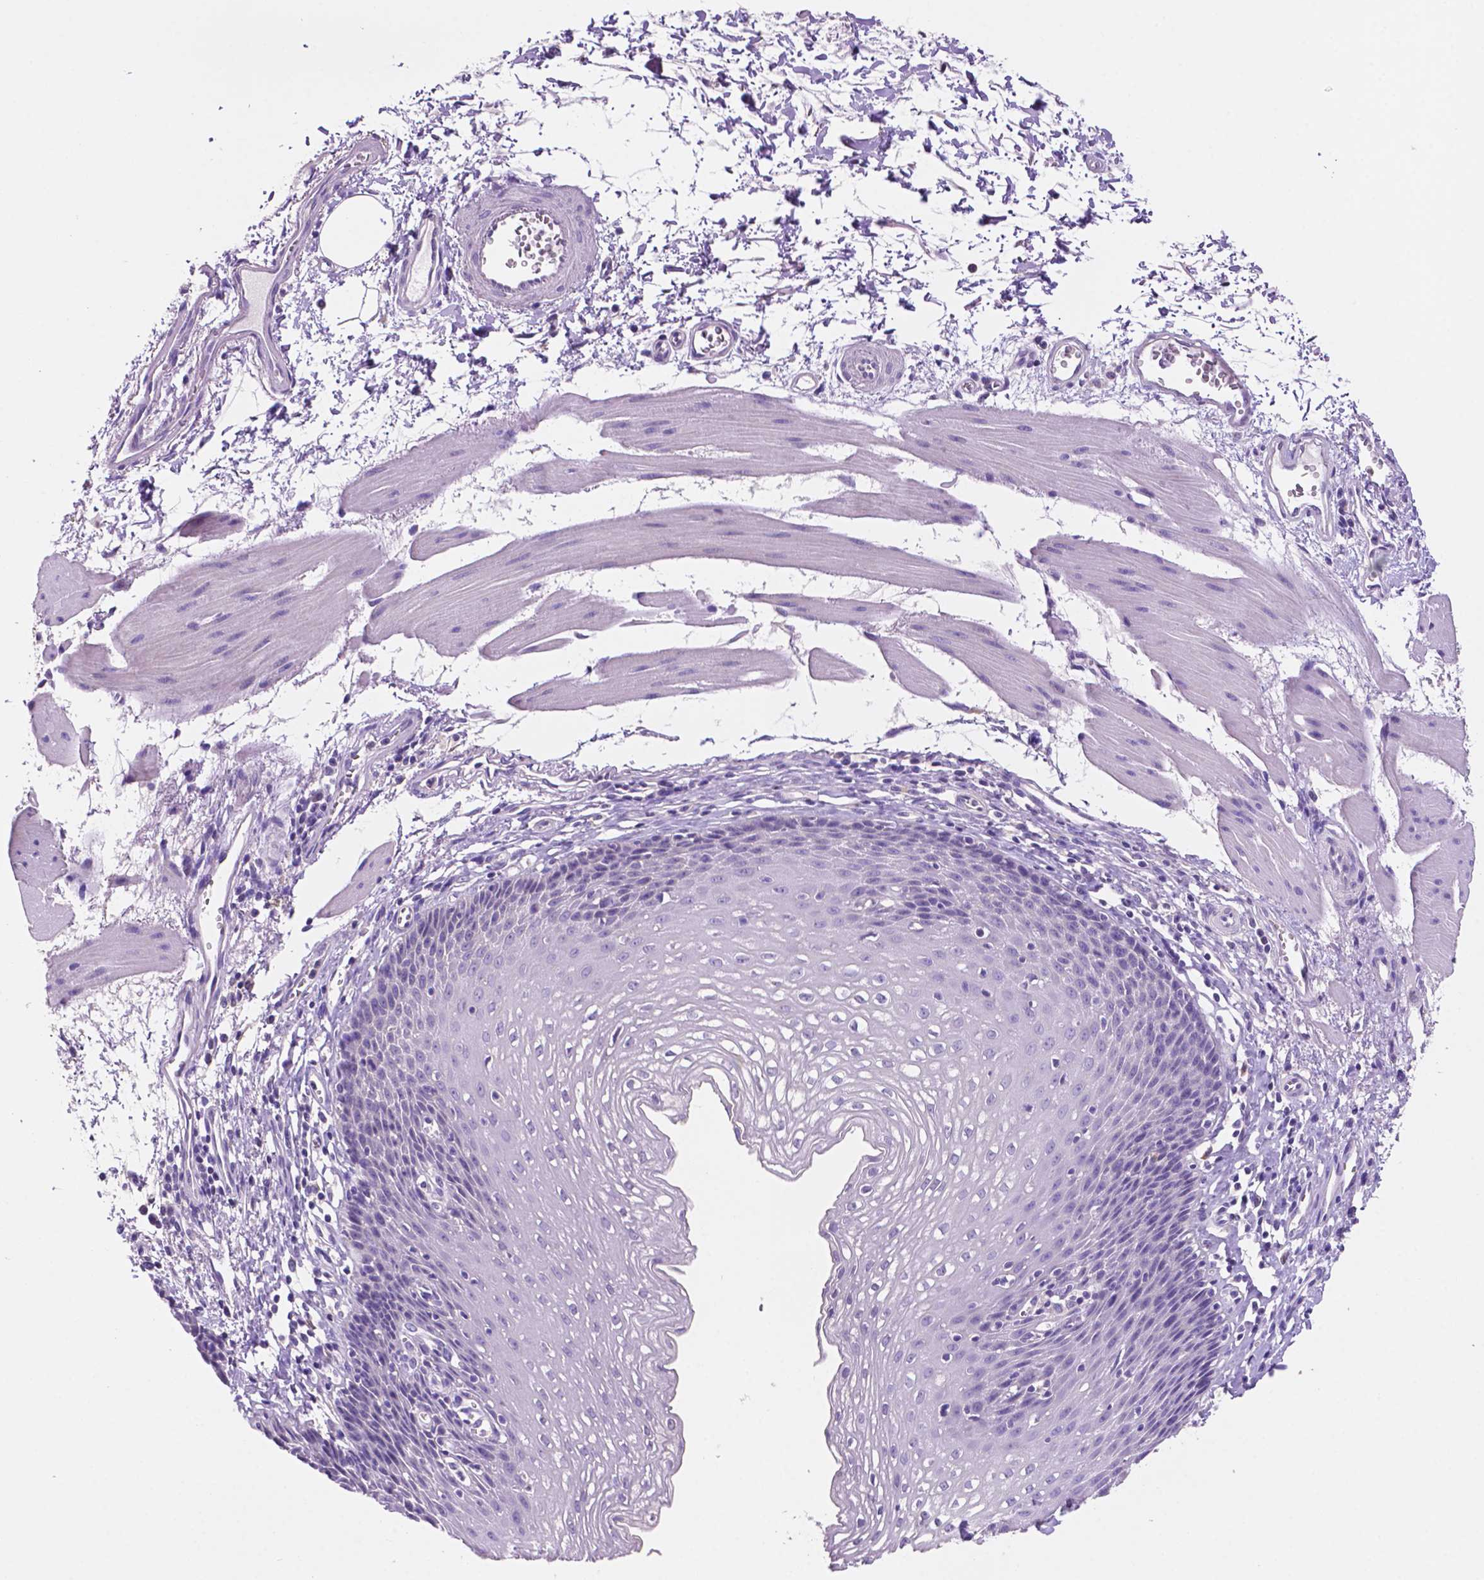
{"staining": {"intensity": "negative", "quantity": "none", "location": "none"}, "tissue": "esophagus", "cell_type": "Squamous epithelial cells", "image_type": "normal", "snomed": [{"axis": "morphology", "description": "Normal tissue, NOS"}, {"axis": "topography", "description": "Esophagus"}], "caption": "The image displays no staining of squamous epithelial cells in benign esophagus.", "gene": "PRPS2", "patient": {"sex": "female", "age": 64}}